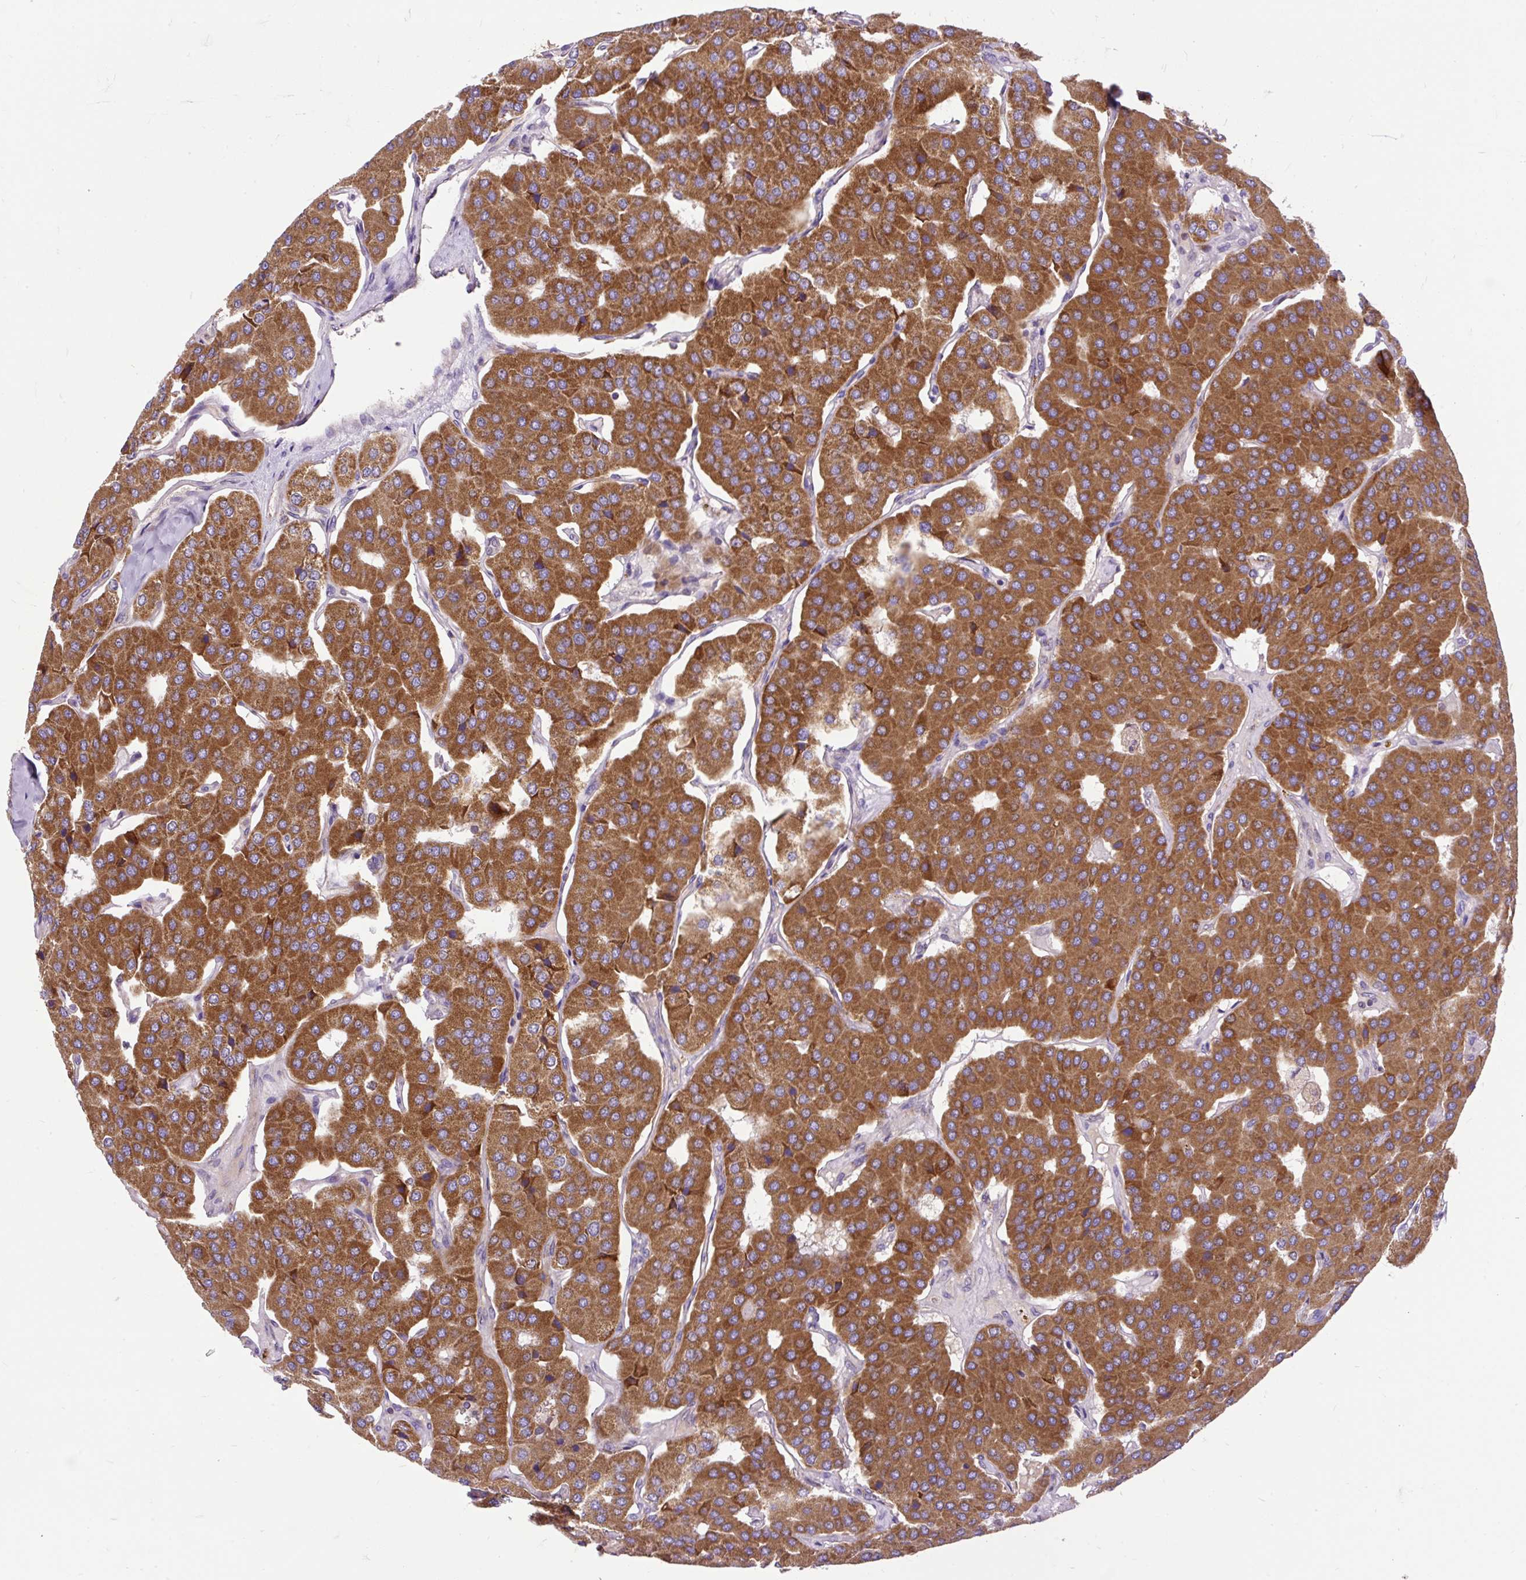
{"staining": {"intensity": "strong", "quantity": ">75%", "location": "cytoplasmic/membranous"}, "tissue": "parathyroid gland", "cell_type": "Glandular cells", "image_type": "normal", "snomed": [{"axis": "morphology", "description": "Normal tissue, NOS"}, {"axis": "morphology", "description": "Adenoma, NOS"}, {"axis": "topography", "description": "Parathyroid gland"}], "caption": "Human parathyroid gland stained with a brown dye exhibits strong cytoplasmic/membranous positive positivity in about >75% of glandular cells.", "gene": "TOMM40", "patient": {"sex": "female", "age": 86}}